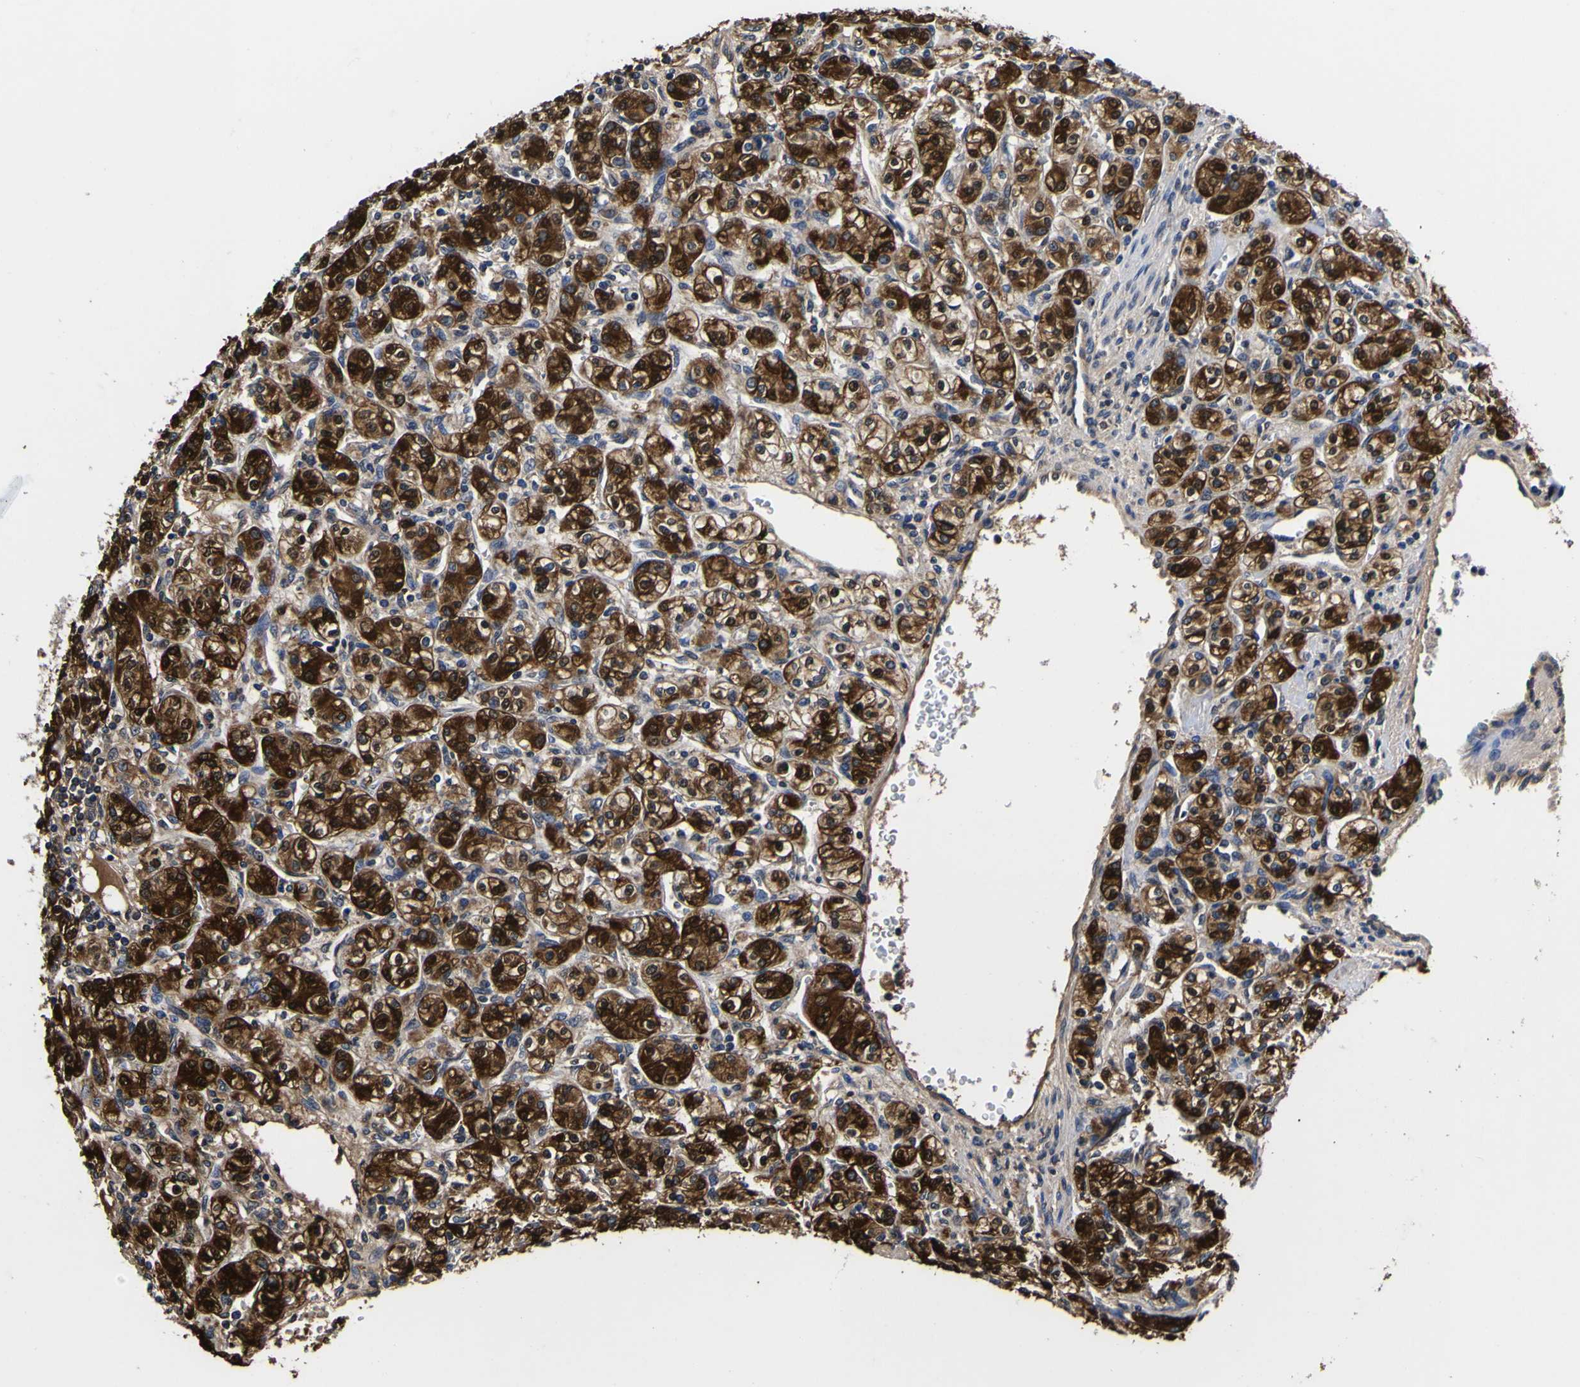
{"staining": {"intensity": "strong", "quantity": ">75%", "location": "cytoplasmic/membranous,nuclear"}, "tissue": "renal cancer", "cell_type": "Tumor cells", "image_type": "cancer", "snomed": [{"axis": "morphology", "description": "Adenocarcinoma, NOS"}, {"axis": "topography", "description": "Kidney"}], "caption": "IHC (DAB (3,3'-diaminobenzidine)) staining of adenocarcinoma (renal) reveals strong cytoplasmic/membranous and nuclear protein expression in about >75% of tumor cells.", "gene": "FAM110B", "patient": {"sex": "male", "age": 77}}